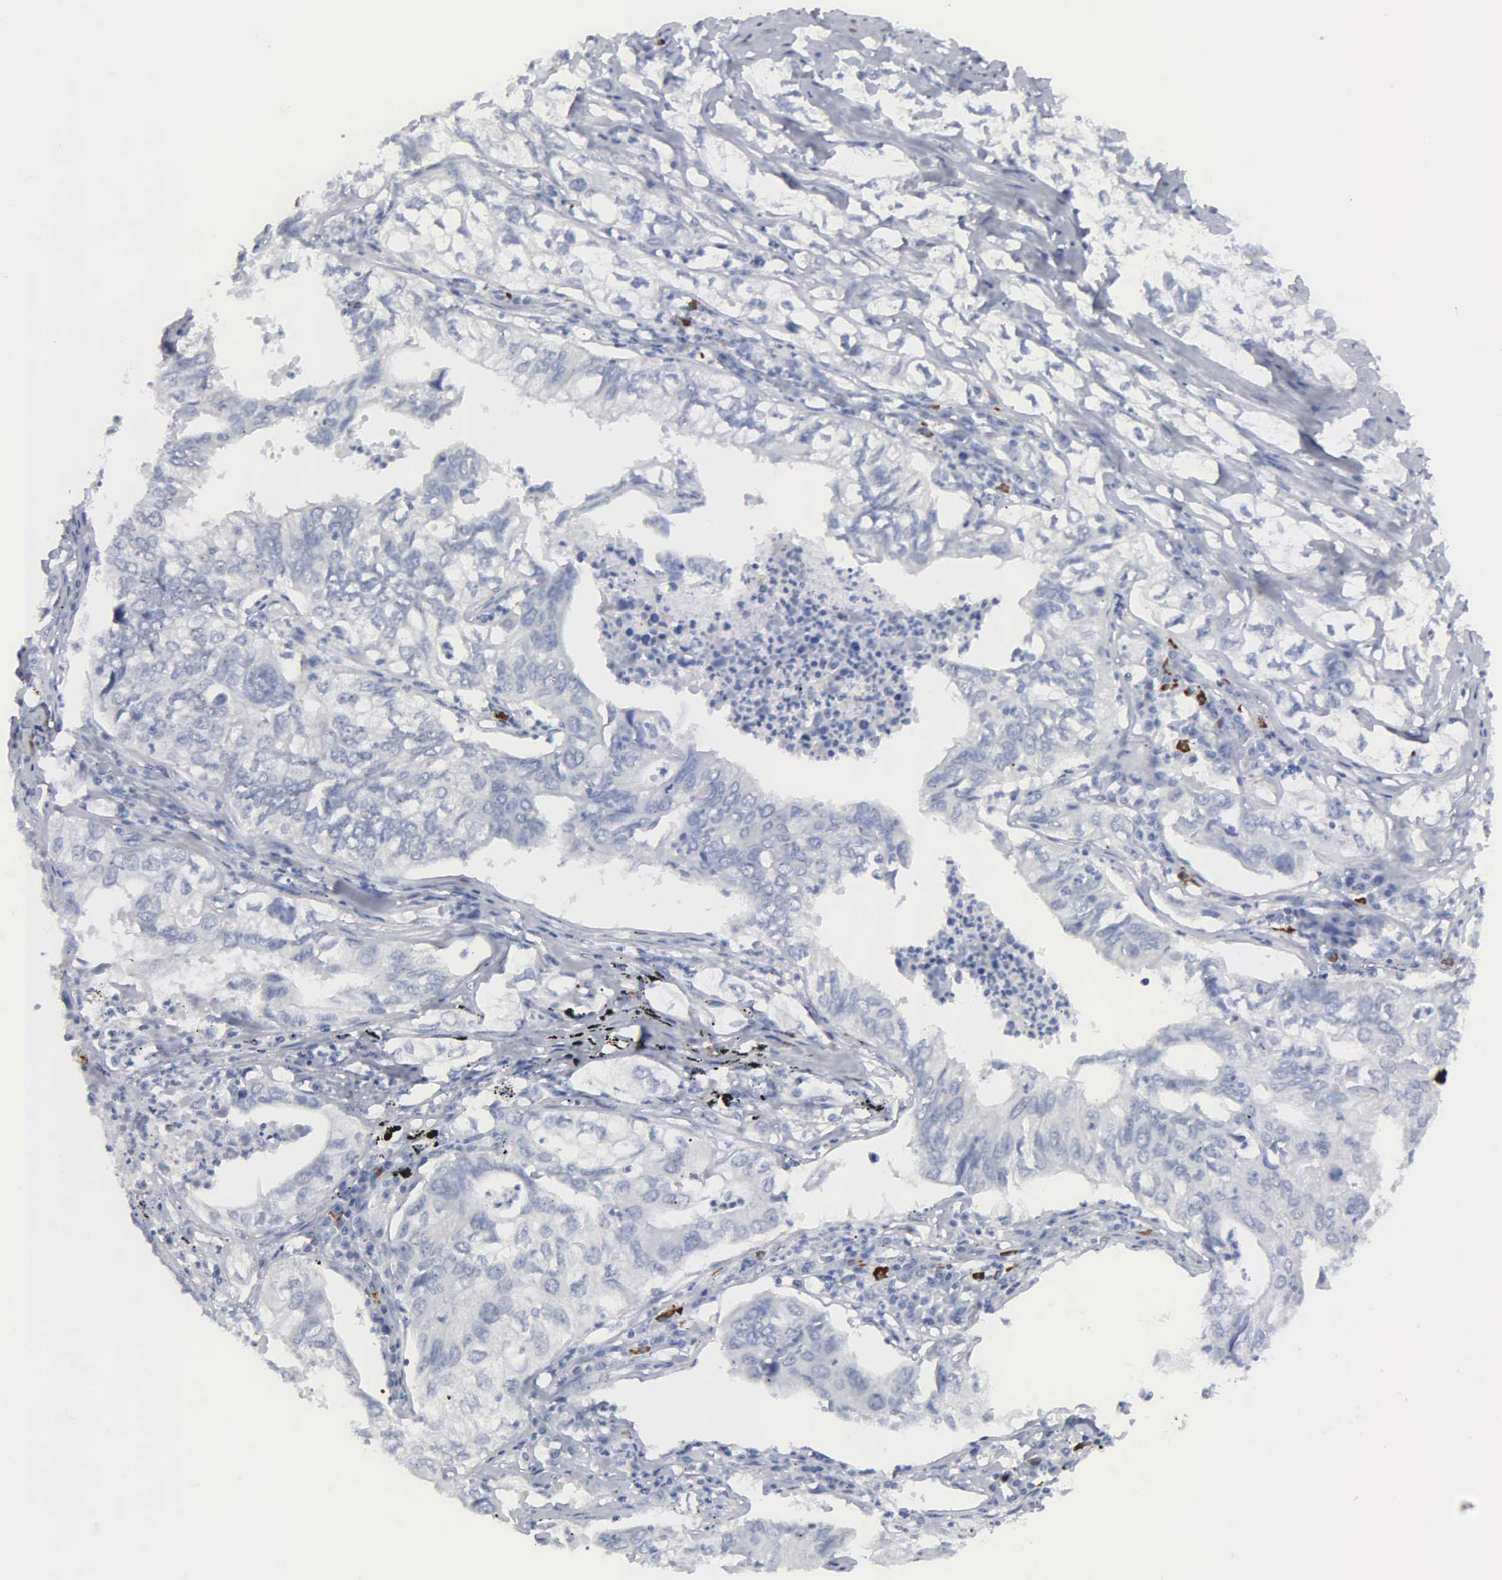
{"staining": {"intensity": "negative", "quantity": "none", "location": "none"}, "tissue": "lung cancer", "cell_type": "Tumor cells", "image_type": "cancer", "snomed": [{"axis": "morphology", "description": "Adenocarcinoma, NOS"}, {"axis": "topography", "description": "Lung"}], "caption": "A micrograph of lung adenocarcinoma stained for a protein demonstrates no brown staining in tumor cells.", "gene": "ASPHD2", "patient": {"sex": "male", "age": 48}}